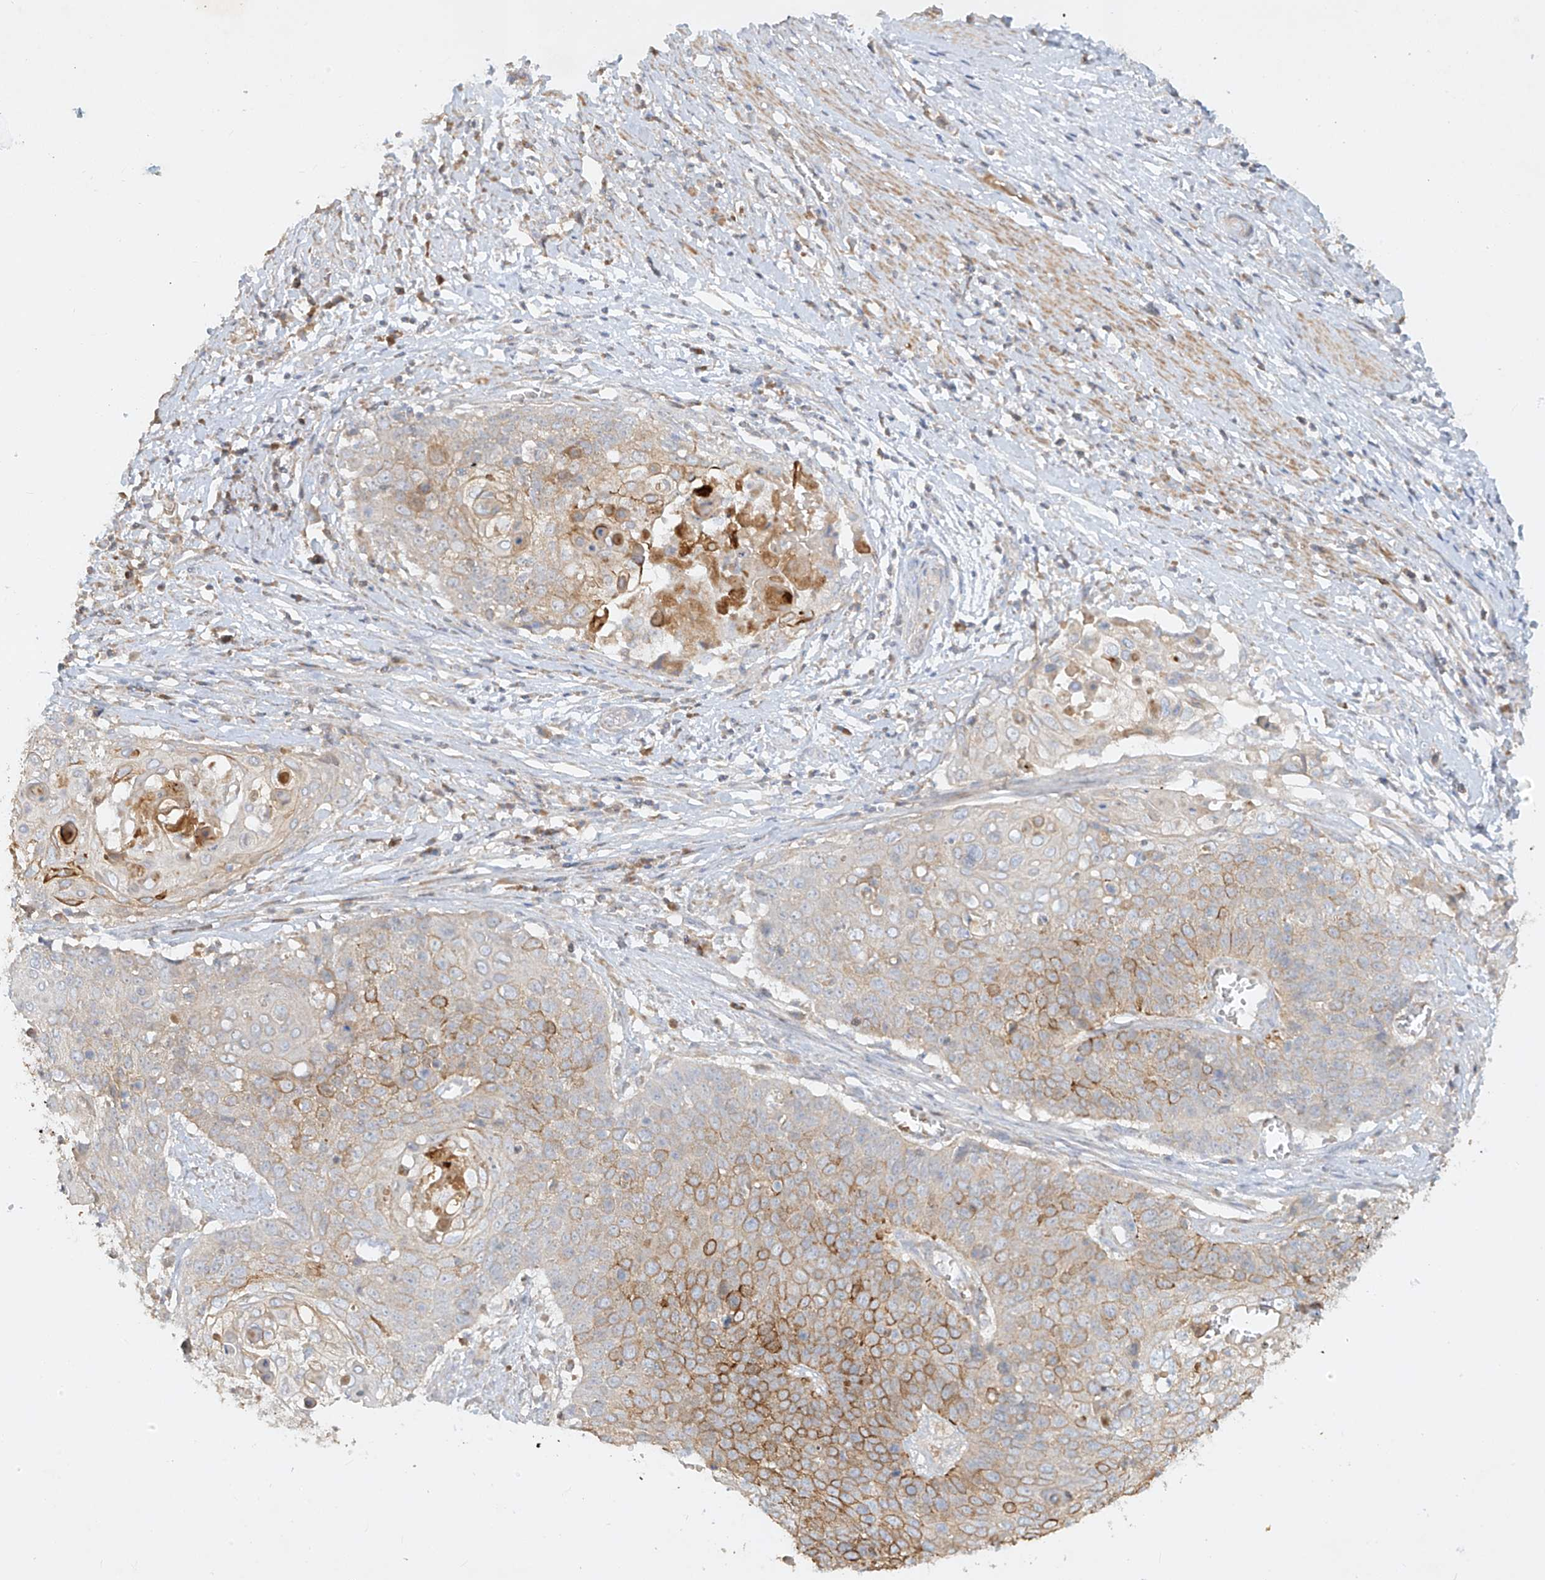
{"staining": {"intensity": "strong", "quantity": "<25%", "location": "cytoplasmic/membranous"}, "tissue": "cervical cancer", "cell_type": "Tumor cells", "image_type": "cancer", "snomed": [{"axis": "morphology", "description": "Squamous cell carcinoma, NOS"}, {"axis": "topography", "description": "Cervix"}], "caption": "This is a photomicrograph of immunohistochemistry (IHC) staining of cervical cancer (squamous cell carcinoma), which shows strong positivity in the cytoplasmic/membranous of tumor cells.", "gene": "KPNA7", "patient": {"sex": "female", "age": 39}}